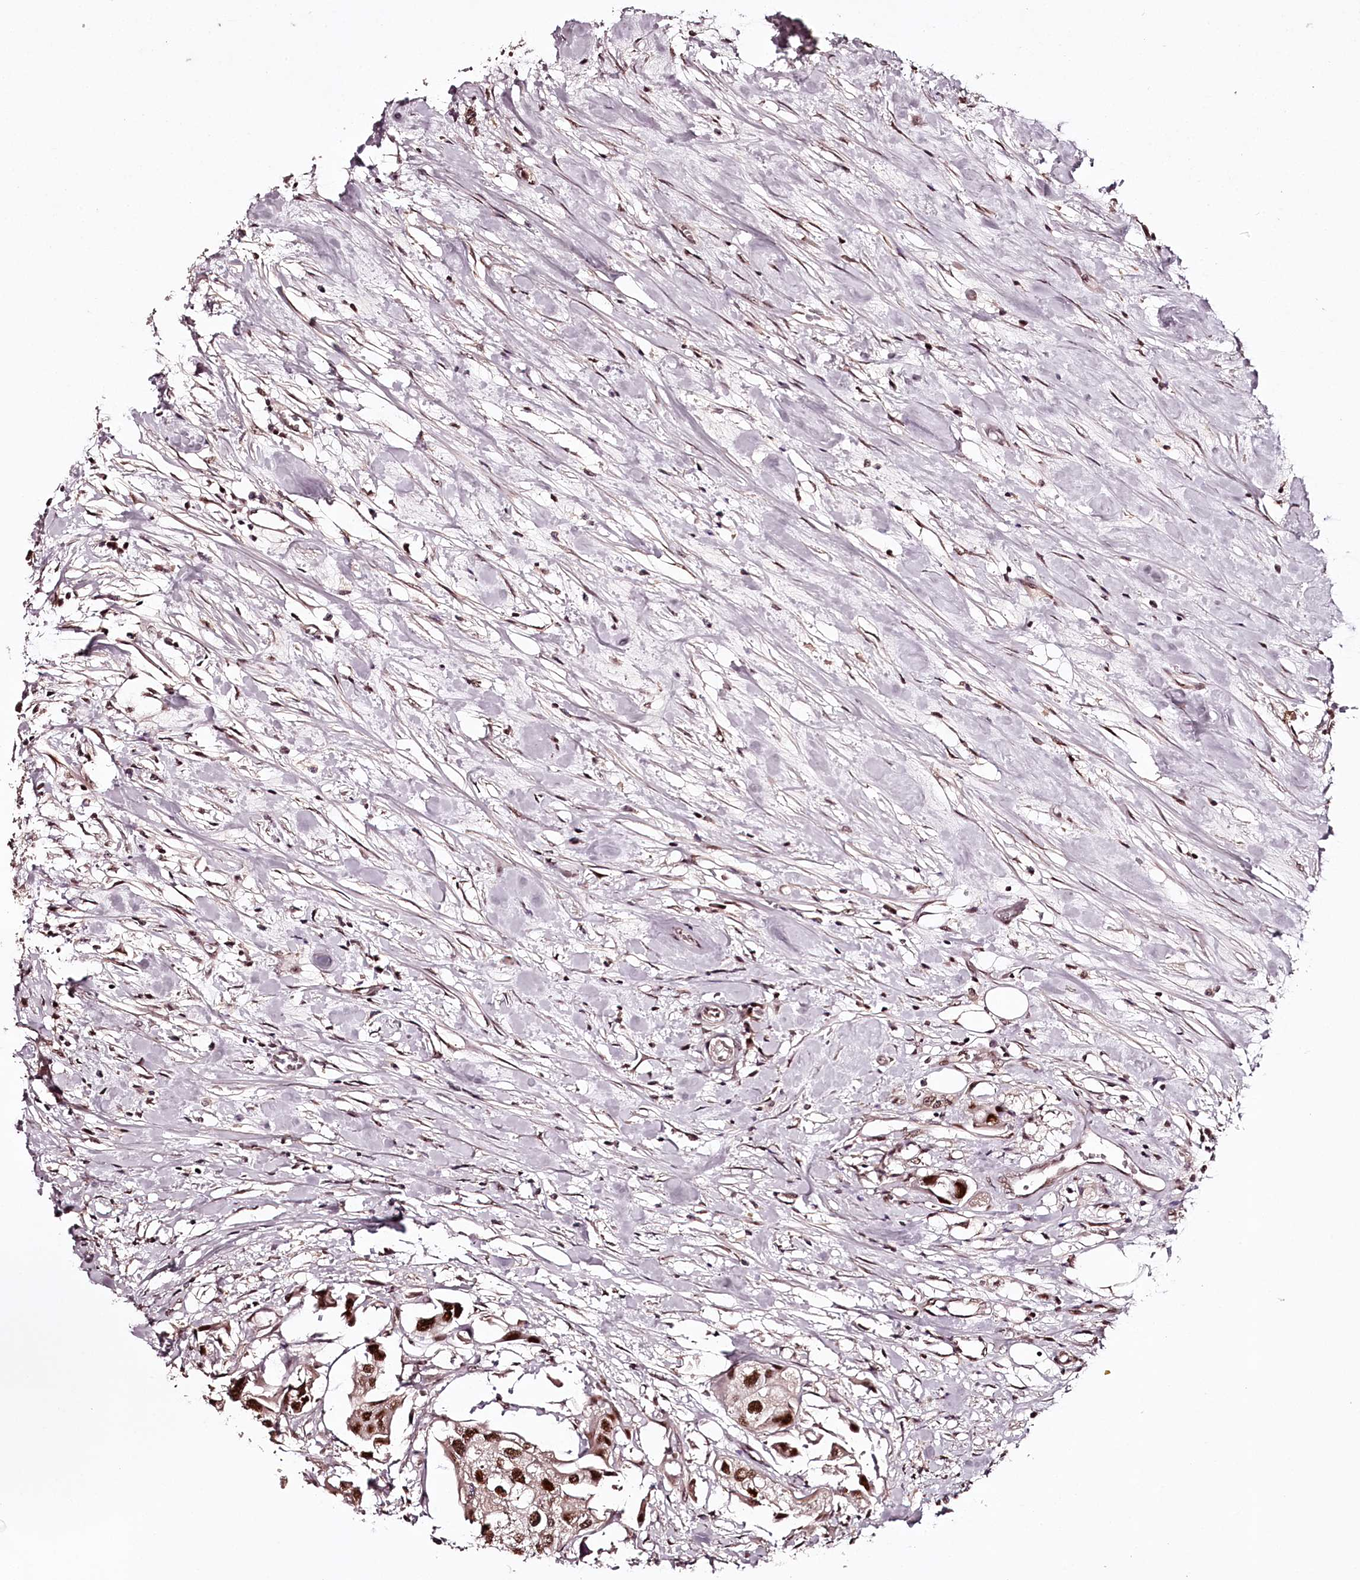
{"staining": {"intensity": "strong", "quantity": ">75%", "location": "nuclear"}, "tissue": "urothelial cancer", "cell_type": "Tumor cells", "image_type": "cancer", "snomed": [{"axis": "morphology", "description": "Urothelial carcinoma, High grade"}, {"axis": "topography", "description": "Urinary bladder"}], "caption": "Urothelial carcinoma (high-grade) stained for a protein exhibits strong nuclear positivity in tumor cells.", "gene": "TTC33", "patient": {"sex": "male", "age": 64}}